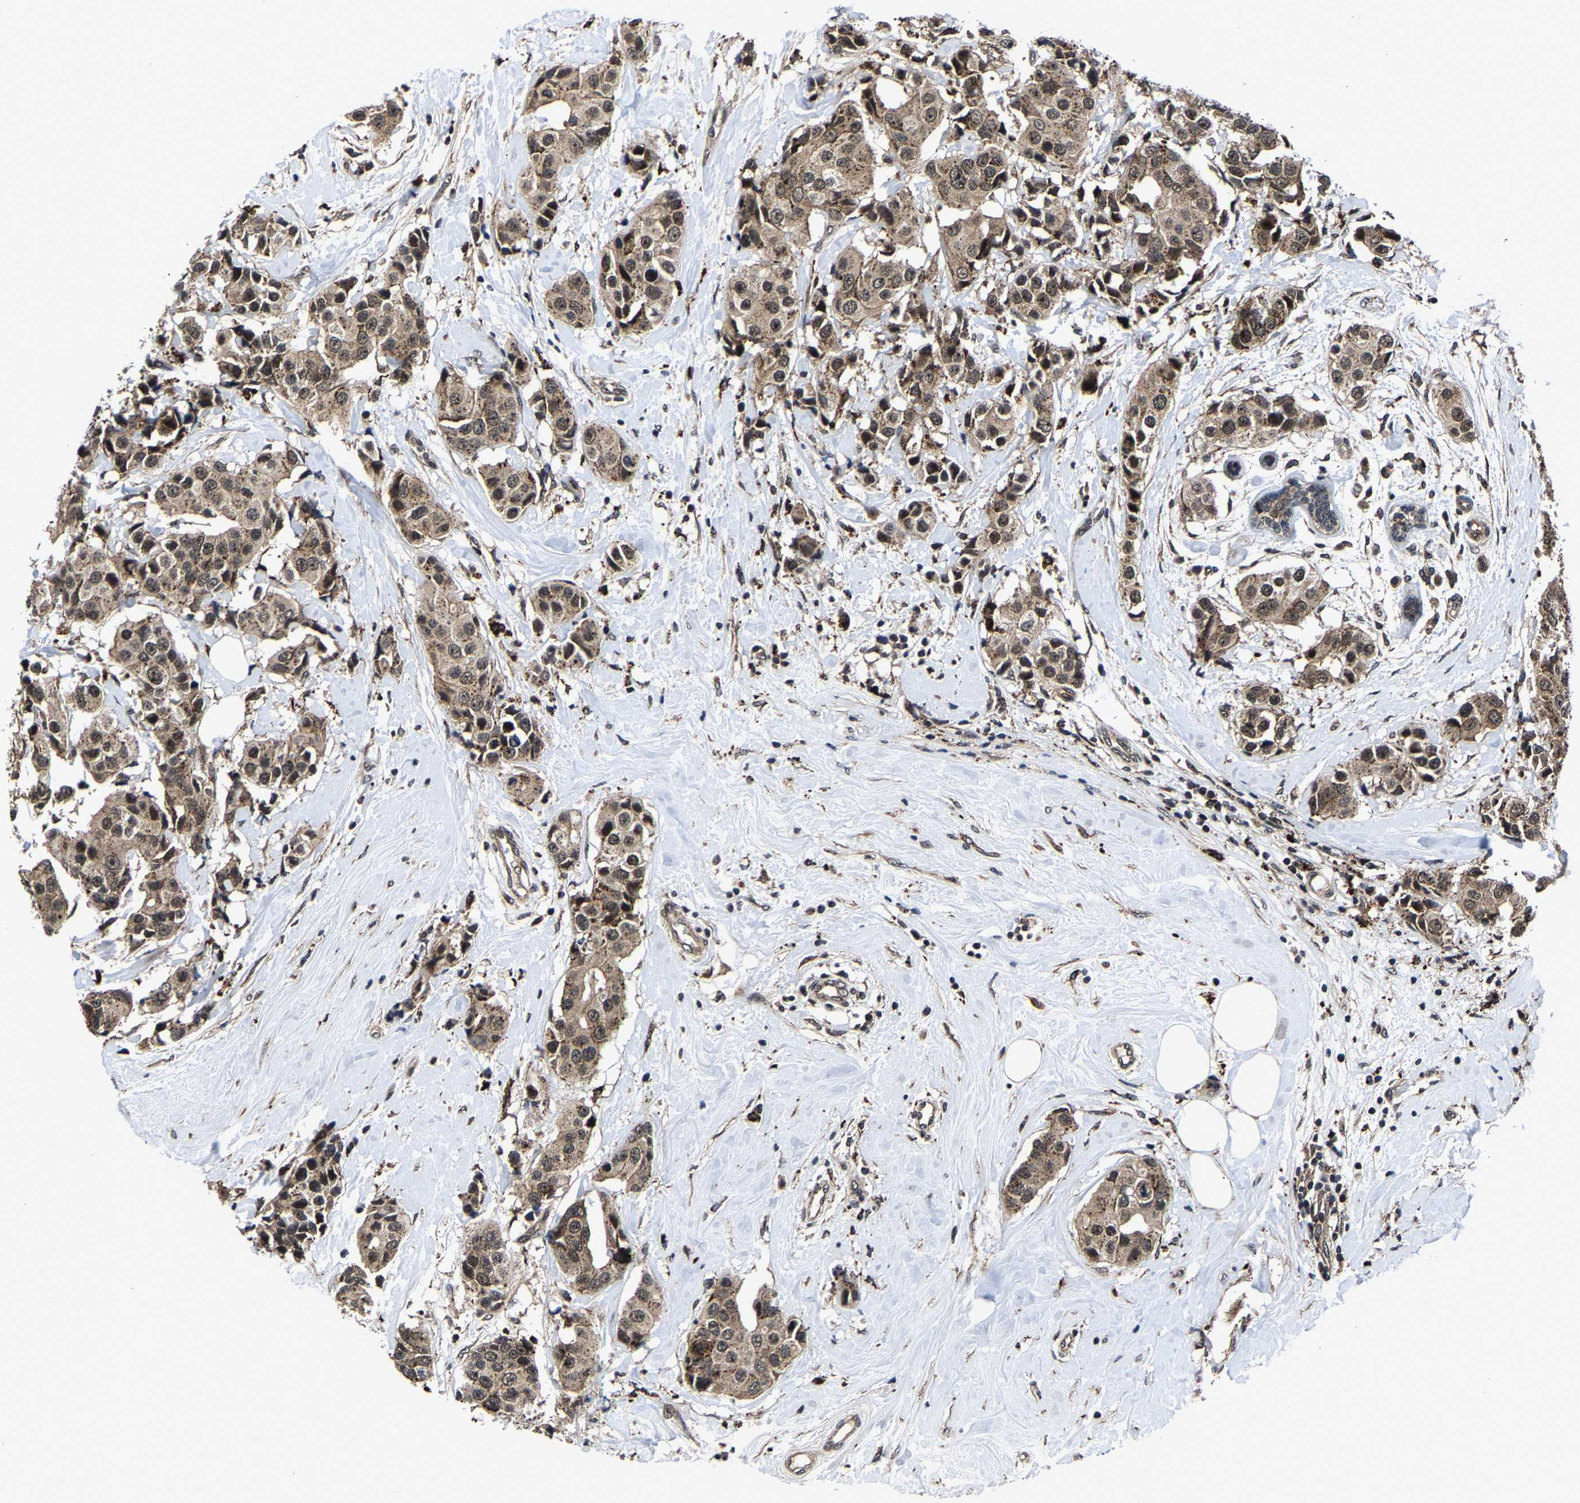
{"staining": {"intensity": "moderate", "quantity": ">75%", "location": "cytoplasmic/membranous"}, "tissue": "breast cancer", "cell_type": "Tumor cells", "image_type": "cancer", "snomed": [{"axis": "morphology", "description": "Normal tissue, NOS"}, {"axis": "morphology", "description": "Duct carcinoma"}, {"axis": "topography", "description": "Breast"}], "caption": "Moderate cytoplasmic/membranous staining is appreciated in approximately >75% of tumor cells in breast cancer.", "gene": "ZCCHC7", "patient": {"sex": "female", "age": 39}}